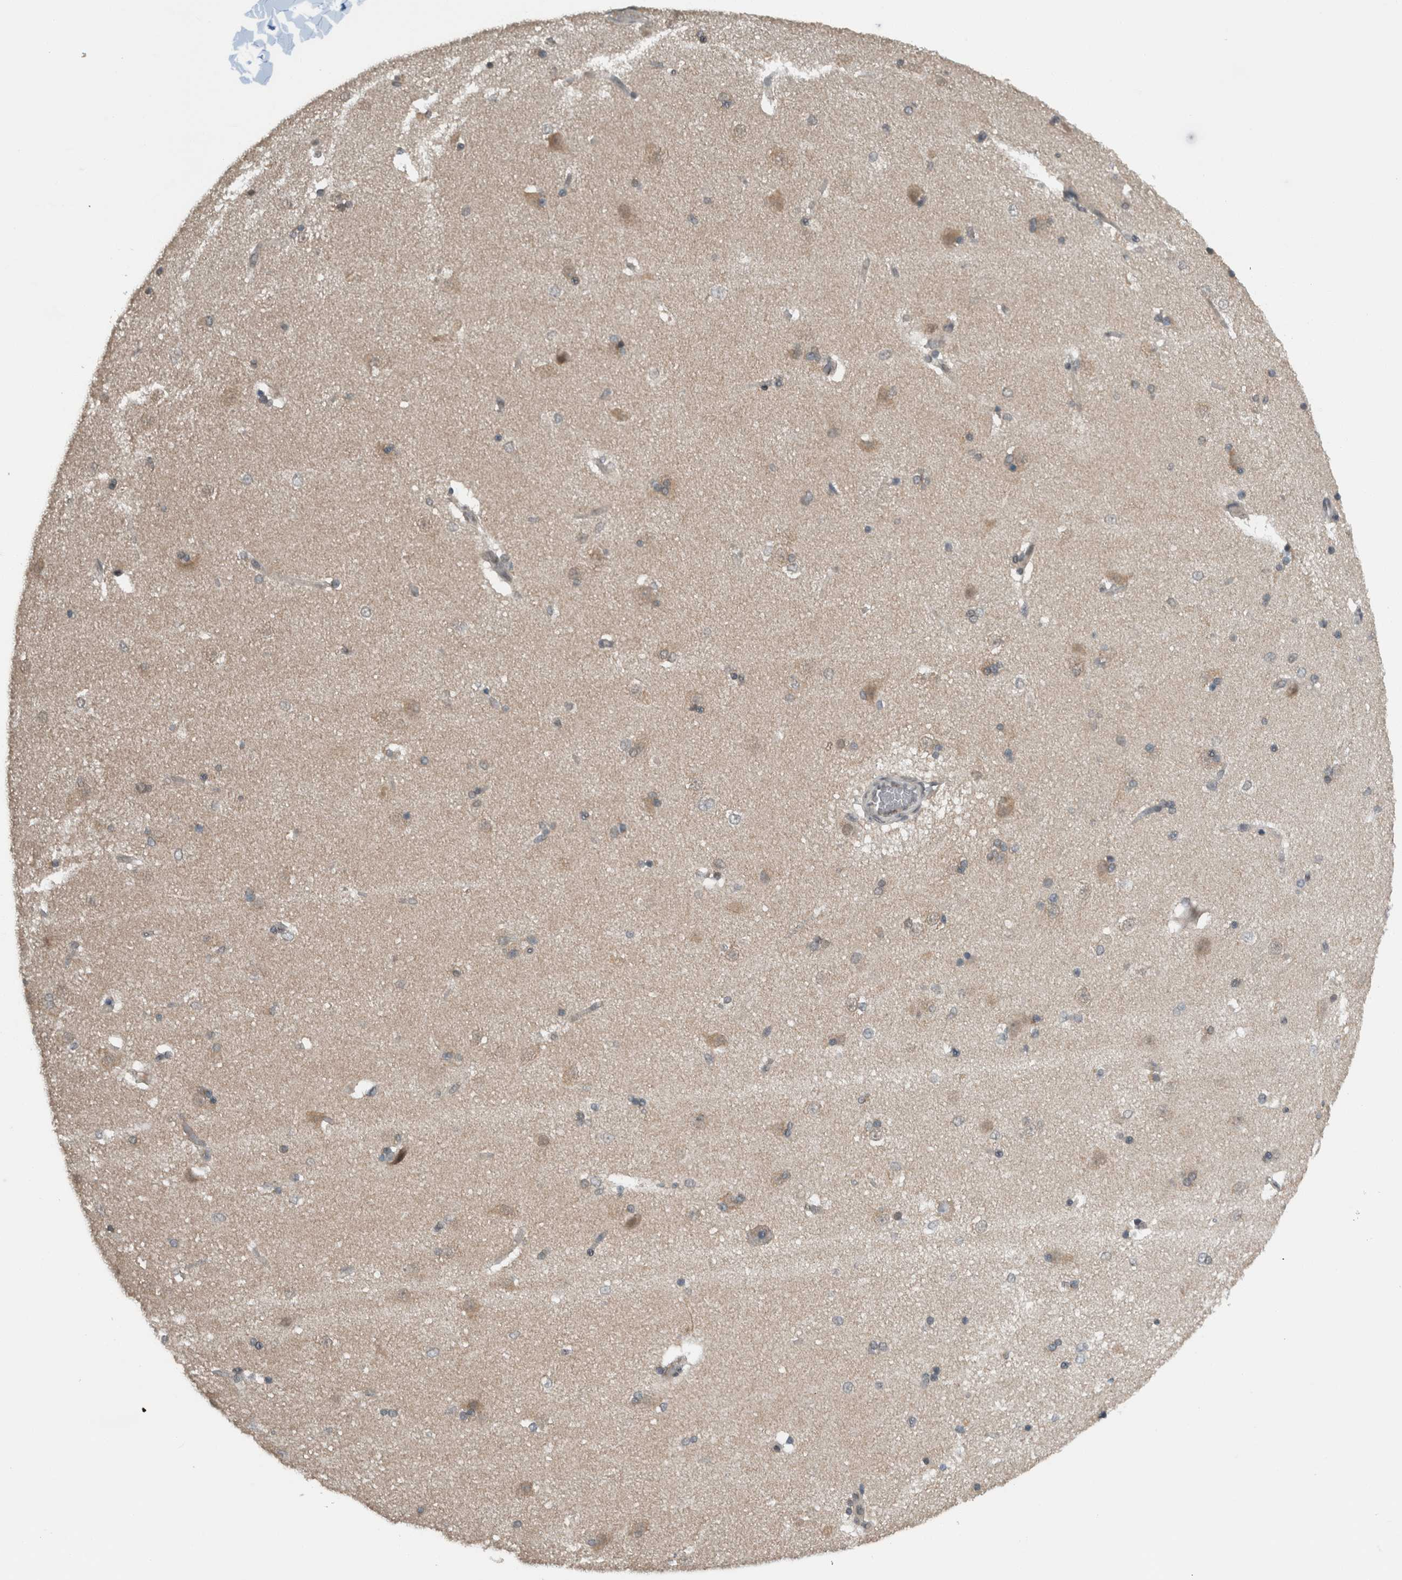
{"staining": {"intensity": "weak", "quantity": "<25%", "location": "cytoplasmic/membranous,nuclear"}, "tissue": "caudate", "cell_type": "Glial cells", "image_type": "normal", "snomed": [{"axis": "morphology", "description": "Normal tissue, NOS"}, {"axis": "topography", "description": "Lateral ventricle wall"}], "caption": "Immunohistochemical staining of unremarkable human caudate shows no significant positivity in glial cells. Nuclei are stained in blue.", "gene": "SPAG7", "patient": {"sex": "female", "age": 19}}